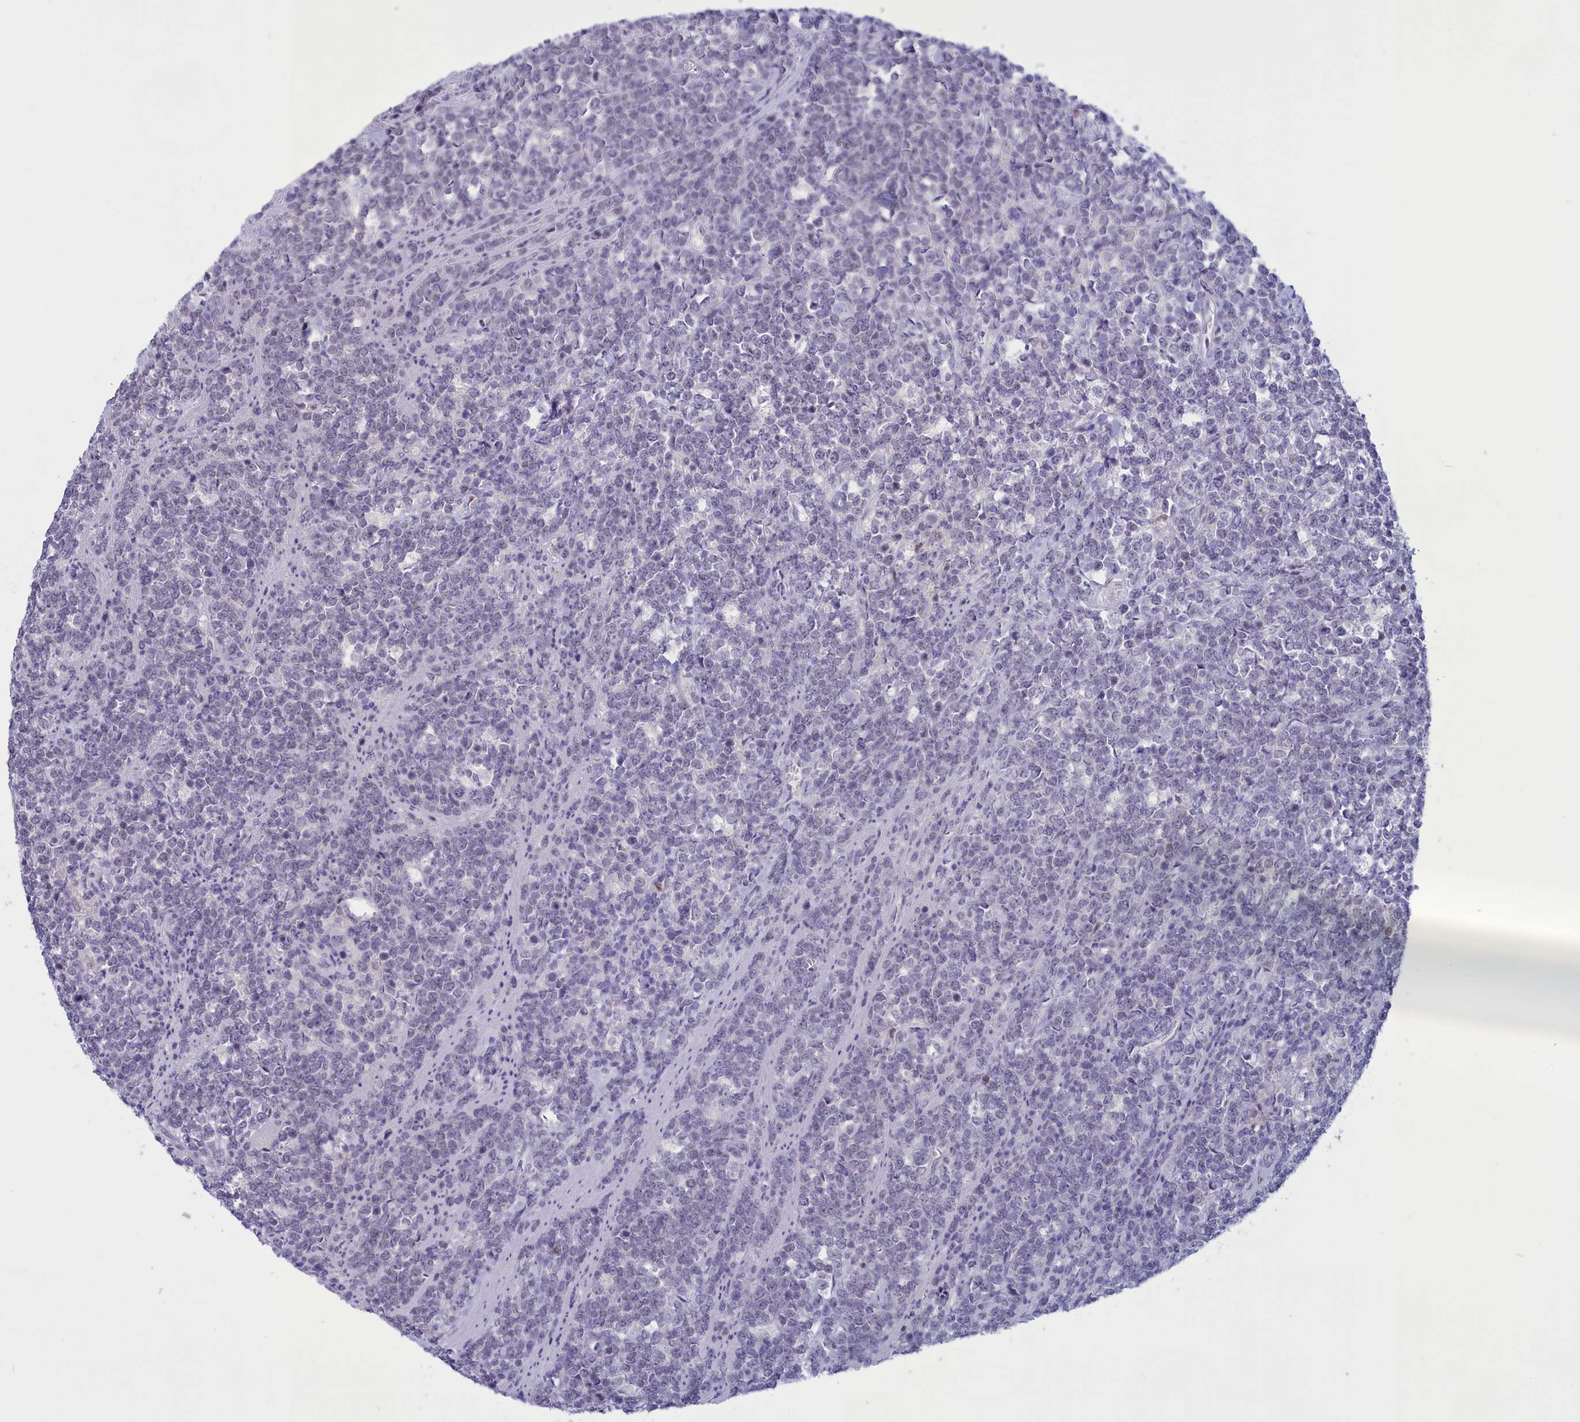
{"staining": {"intensity": "negative", "quantity": "none", "location": "none"}, "tissue": "lymphoma", "cell_type": "Tumor cells", "image_type": "cancer", "snomed": [{"axis": "morphology", "description": "Malignant lymphoma, non-Hodgkin's type, High grade"}, {"axis": "topography", "description": "Small intestine"}], "caption": "The image exhibits no staining of tumor cells in high-grade malignant lymphoma, non-Hodgkin's type.", "gene": "ELOA2", "patient": {"sex": "male", "age": 8}}